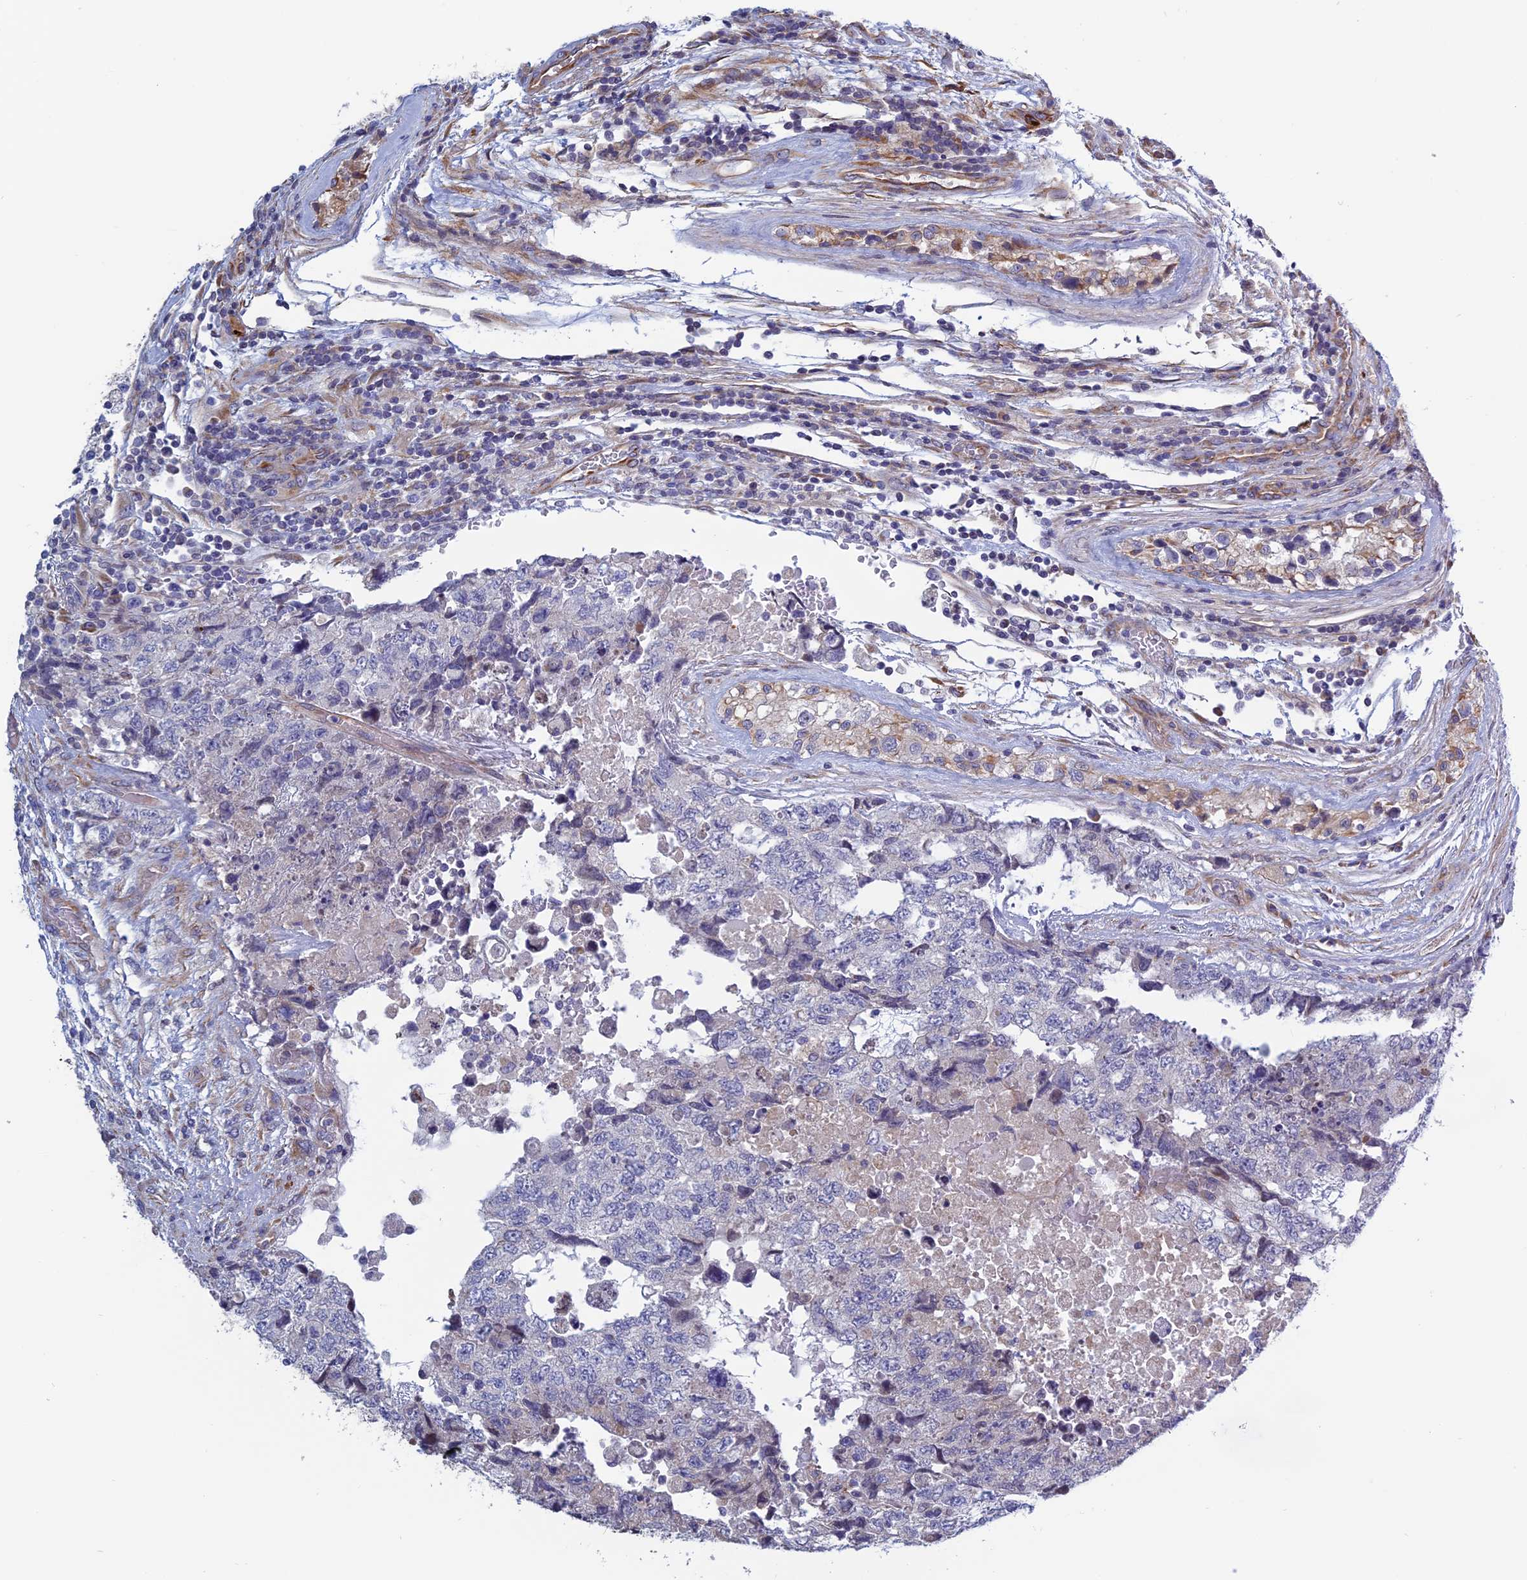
{"staining": {"intensity": "negative", "quantity": "none", "location": "none"}, "tissue": "testis cancer", "cell_type": "Tumor cells", "image_type": "cancer", "snomed": [{"axis": "morphology", "description": "Carcinoma, Embryonal, NOS"}, {"axis": "topography", "description": "Testis"}], "caption": "Testis cancer (embryonal carcinoma) stained for a protein using immunohistochemistry displays no positivity tumor cells.", "gene": "BCL2L10", "patient": {"sex": "male", "age": 36}}